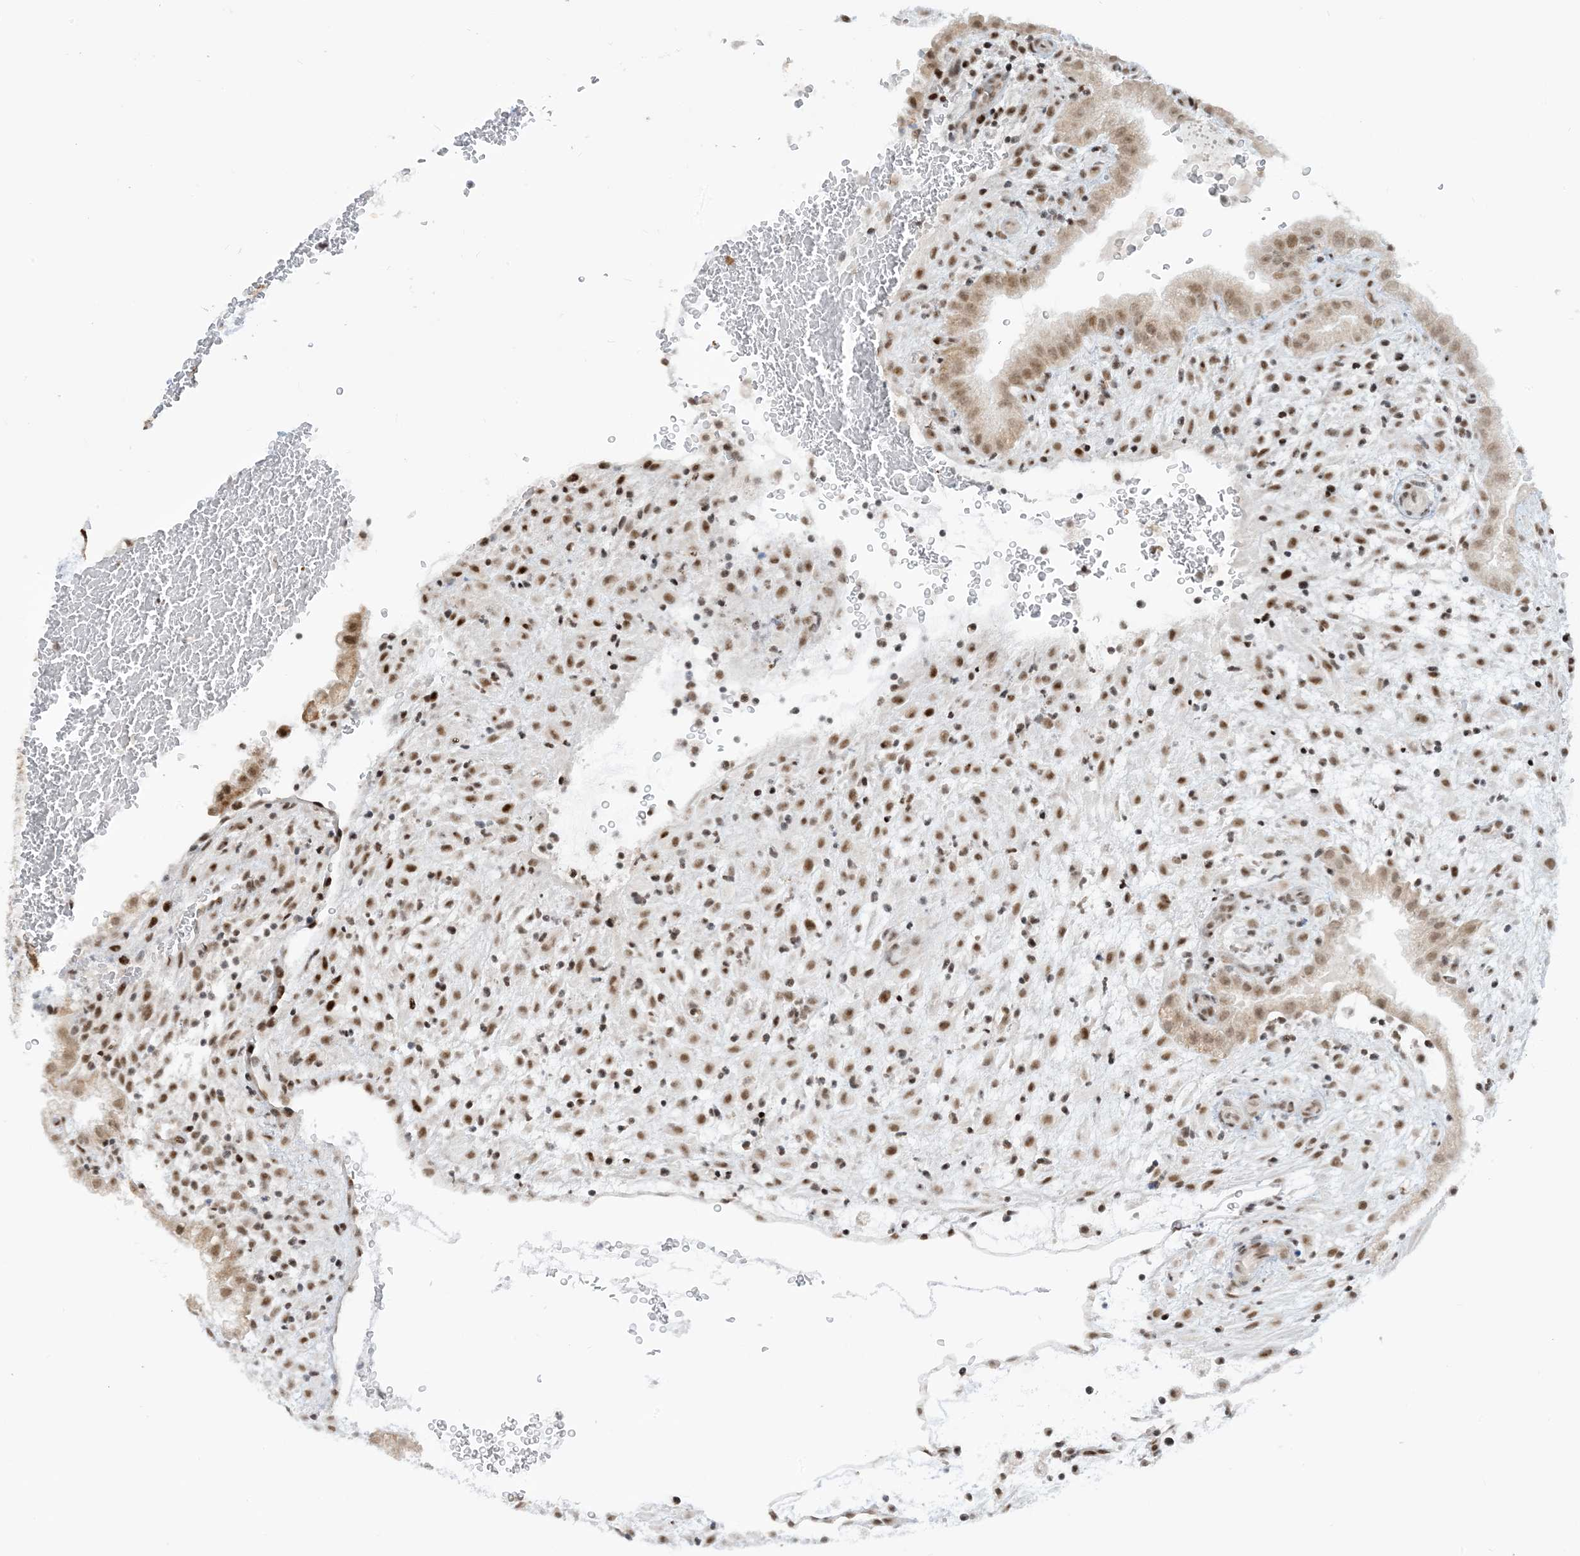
{"staining": {"intensity": "moderate", "quantity": ">75%", "location": "nuclear"}, "tissue": "placenta", "cell_type": "Decidual cells", "image_type": "normal", "snomed": [{"axis": "morphology", "description": "Normal tissue, NOS"}, {"axis": "topography", "description": "Placenta"}], "caption": "A micrograph showing moderate nuclear staining in approximately >75% of decidual cells in benign placenta, as visualized by brown immunohistochemical staining.", "gene": "ECT2L", "patient": {"sex": "female", "age": 35}}